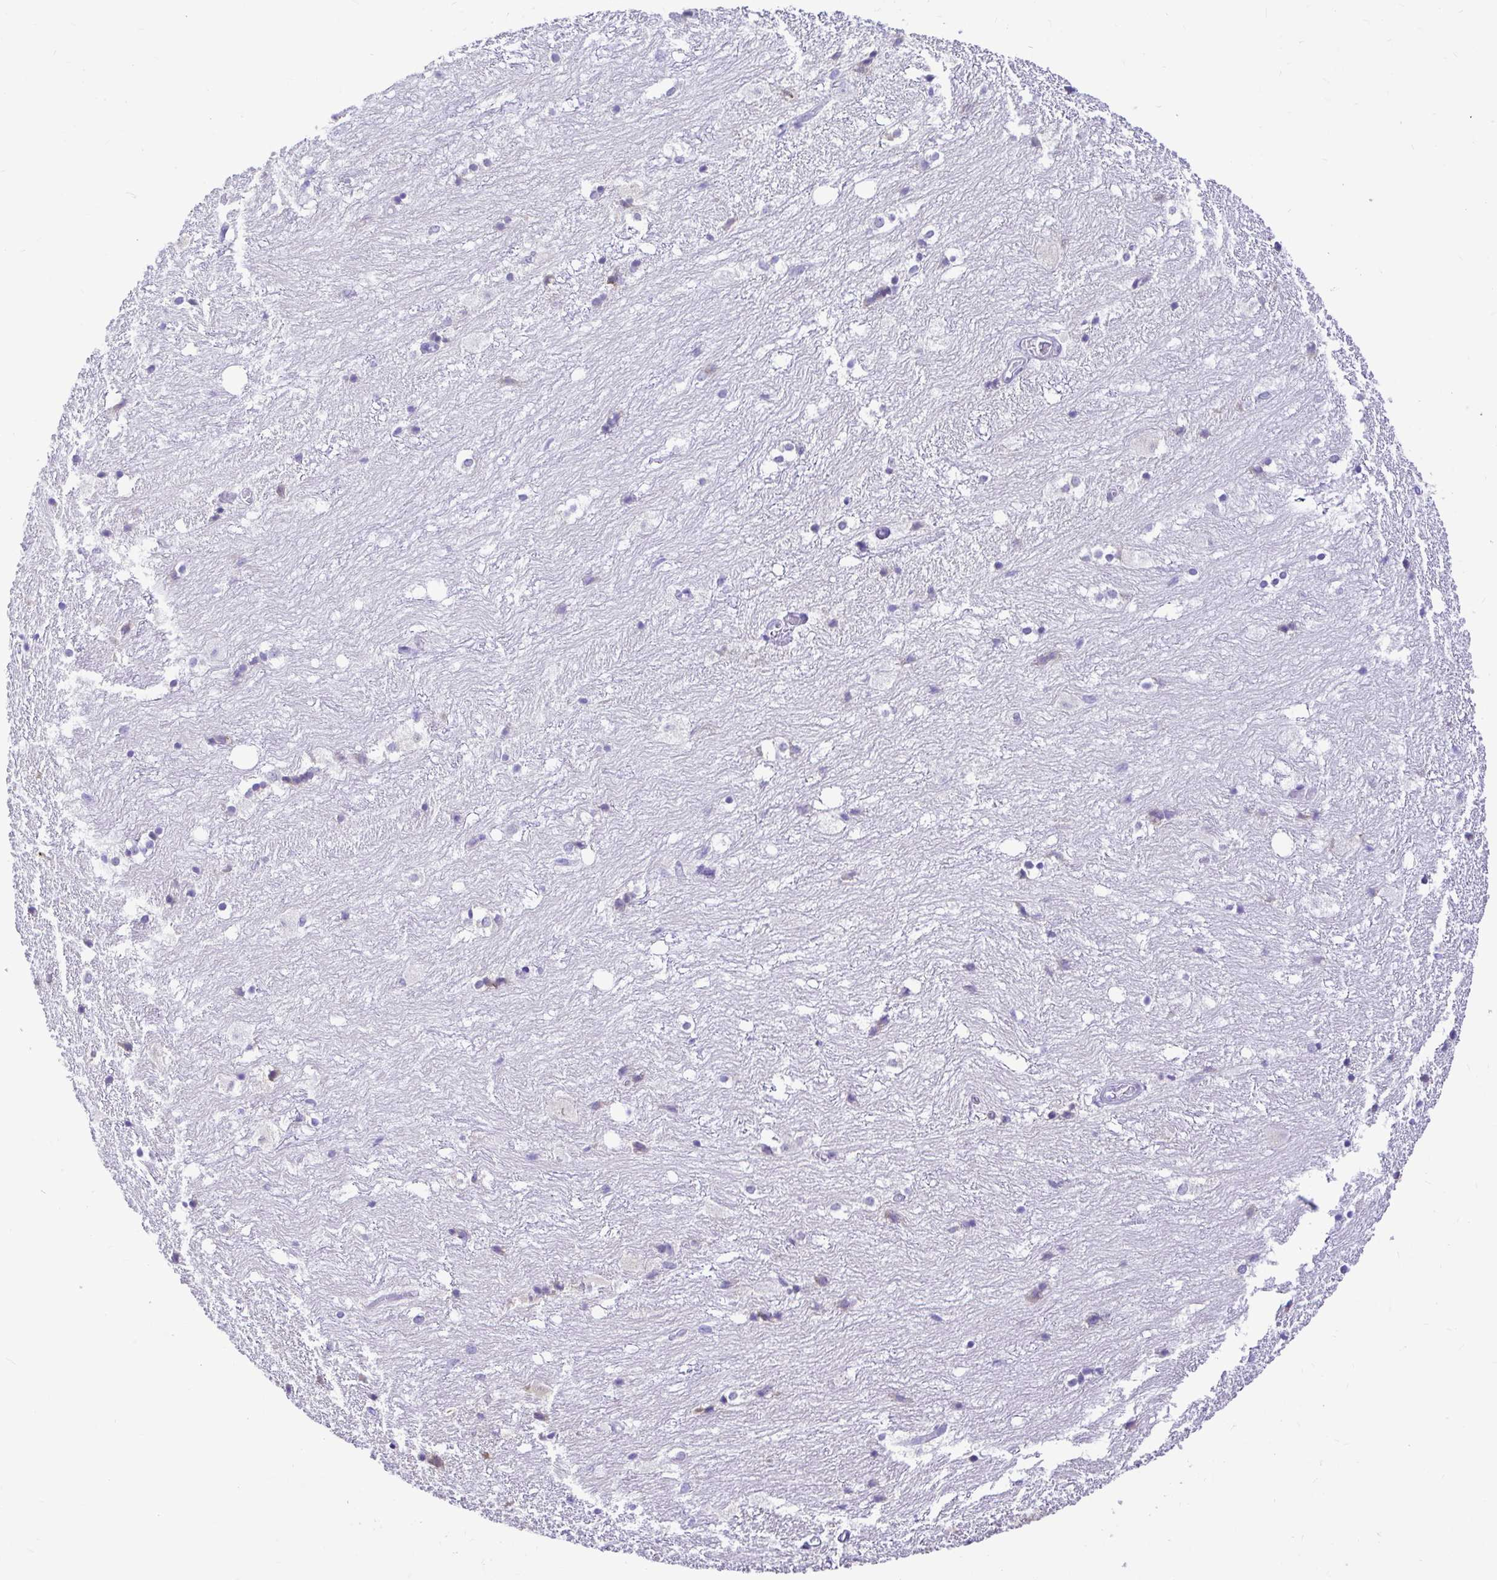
{"staining": {"intensity": "moderate", "quantity": "<25%", "location": "cytoplasmic/membranous,nuclear"}, "tissue": "hippocampus", "cell_type": "Glial cells", "image_type": "normal", "snomed": [{"axis": "morphology", "description": "Normal tissue, NOS"}, {"axis": "topography", "description": "Hippocampus"}], "caption": "Hippocampus stained for a protein (brown) shows moderate cytoplasmic/membranous,nuclear positive expression in approximately <25% of glial cells.", "gene": "BACE2", "patient": {"sex": "female", "age": 52}}